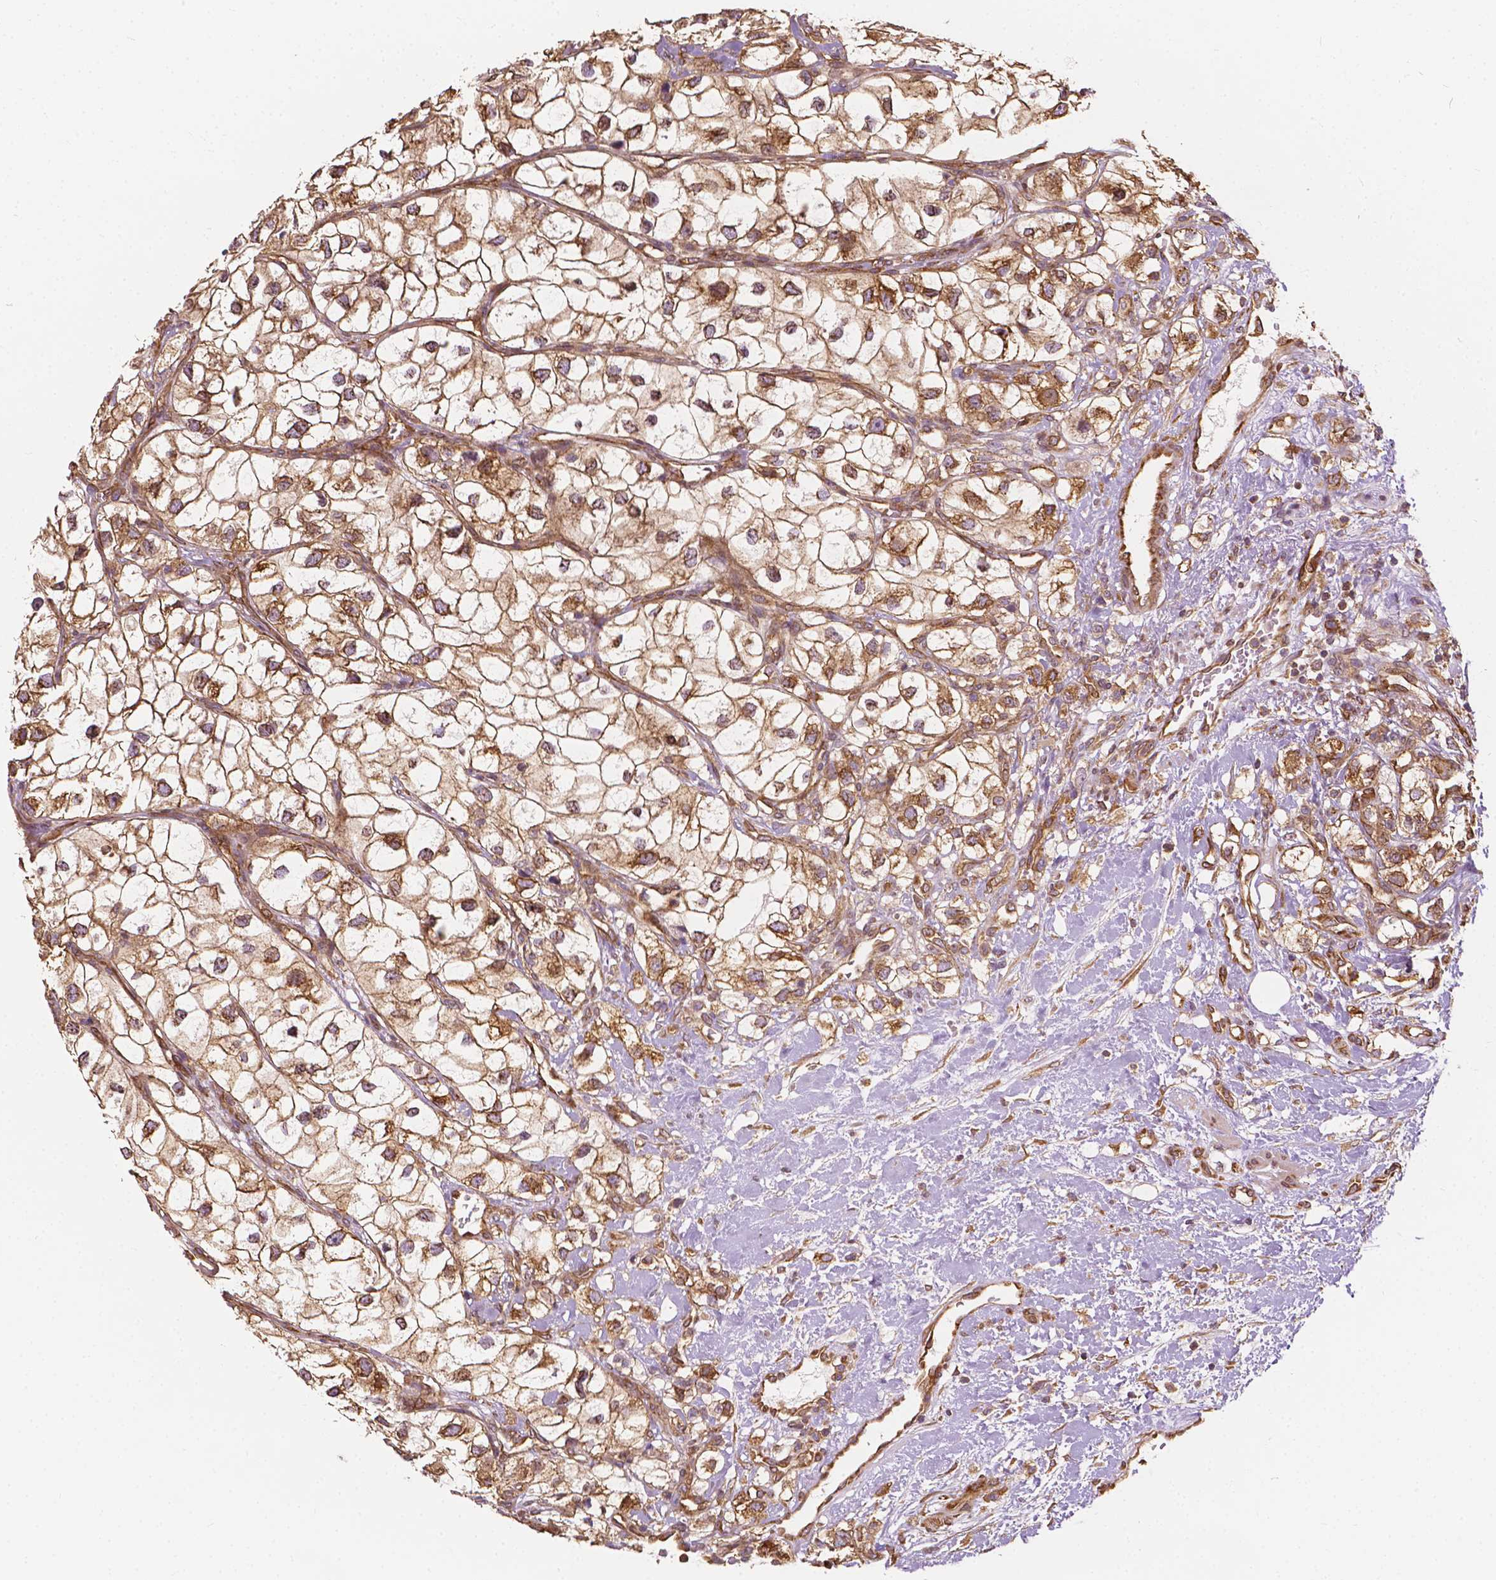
{"staining": {"intensity": "moderate", "quantity": ">75%", "location": "cytoplasmic/membranous"}, "tissue": "renal cancer", "cell_type": "Tumor cells", "image_type": "cancer", "snomed": [{"axis": "morphology", "description": "Adenocarcinoma, NOS"}, {"axis": "topography", "description": "Kidney"}], "caption": "Immunohistochemistry (DAB (3,3'-diaminobenzidine)) staining of renal cancer (adenocarcinoma) demonstrates moderate cytoplasmic/membranous protein positivity in approximately >75% of tumor cells.", "gene": "G3BP1", "patient": {"sex": "male", "age": 59}}